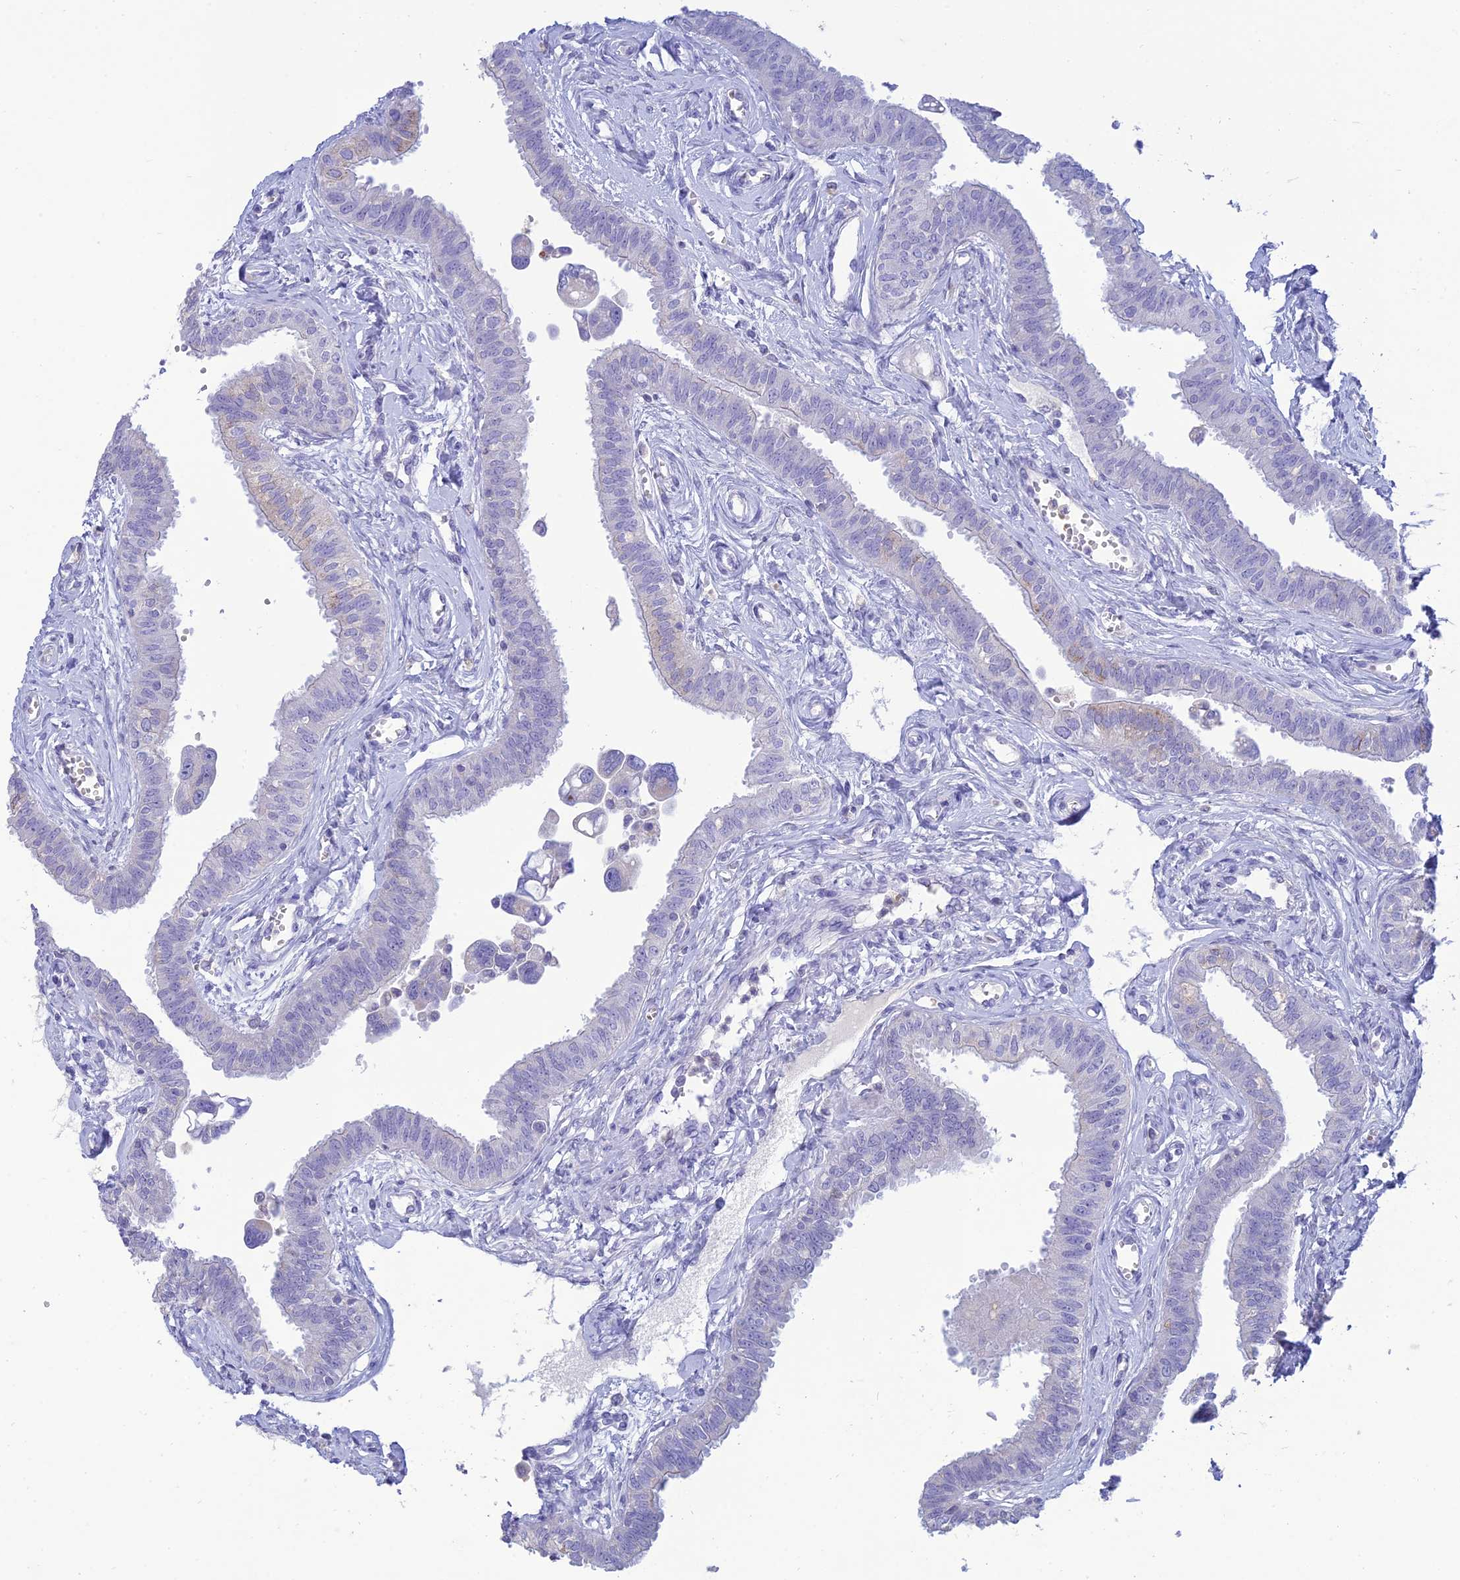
{"staining": {"intensity": "negative", "quantity": "none", "location": "none"}, "tissue": "fallopian tube", "cell_type": "Glandular cells", "image_type": "normal", "snomed": [{"axis": "morphology", "description": "Normal tissue, NOS"}, {"axis": "morphology", "description": "Carcinoma, NOS"}, {"axis": "topography", "description": "Fallopian tube"}, {"axis": "topography", "description": "Ovary"}], "caption": "An immunohistochemistry (IHC) photomicrograph of unremarkable fallopian tube is shown. There is no staining in glandular cells of fallopian tube.", "gene": "MAL2", "patient": {"sex": "female", "age": 59}}